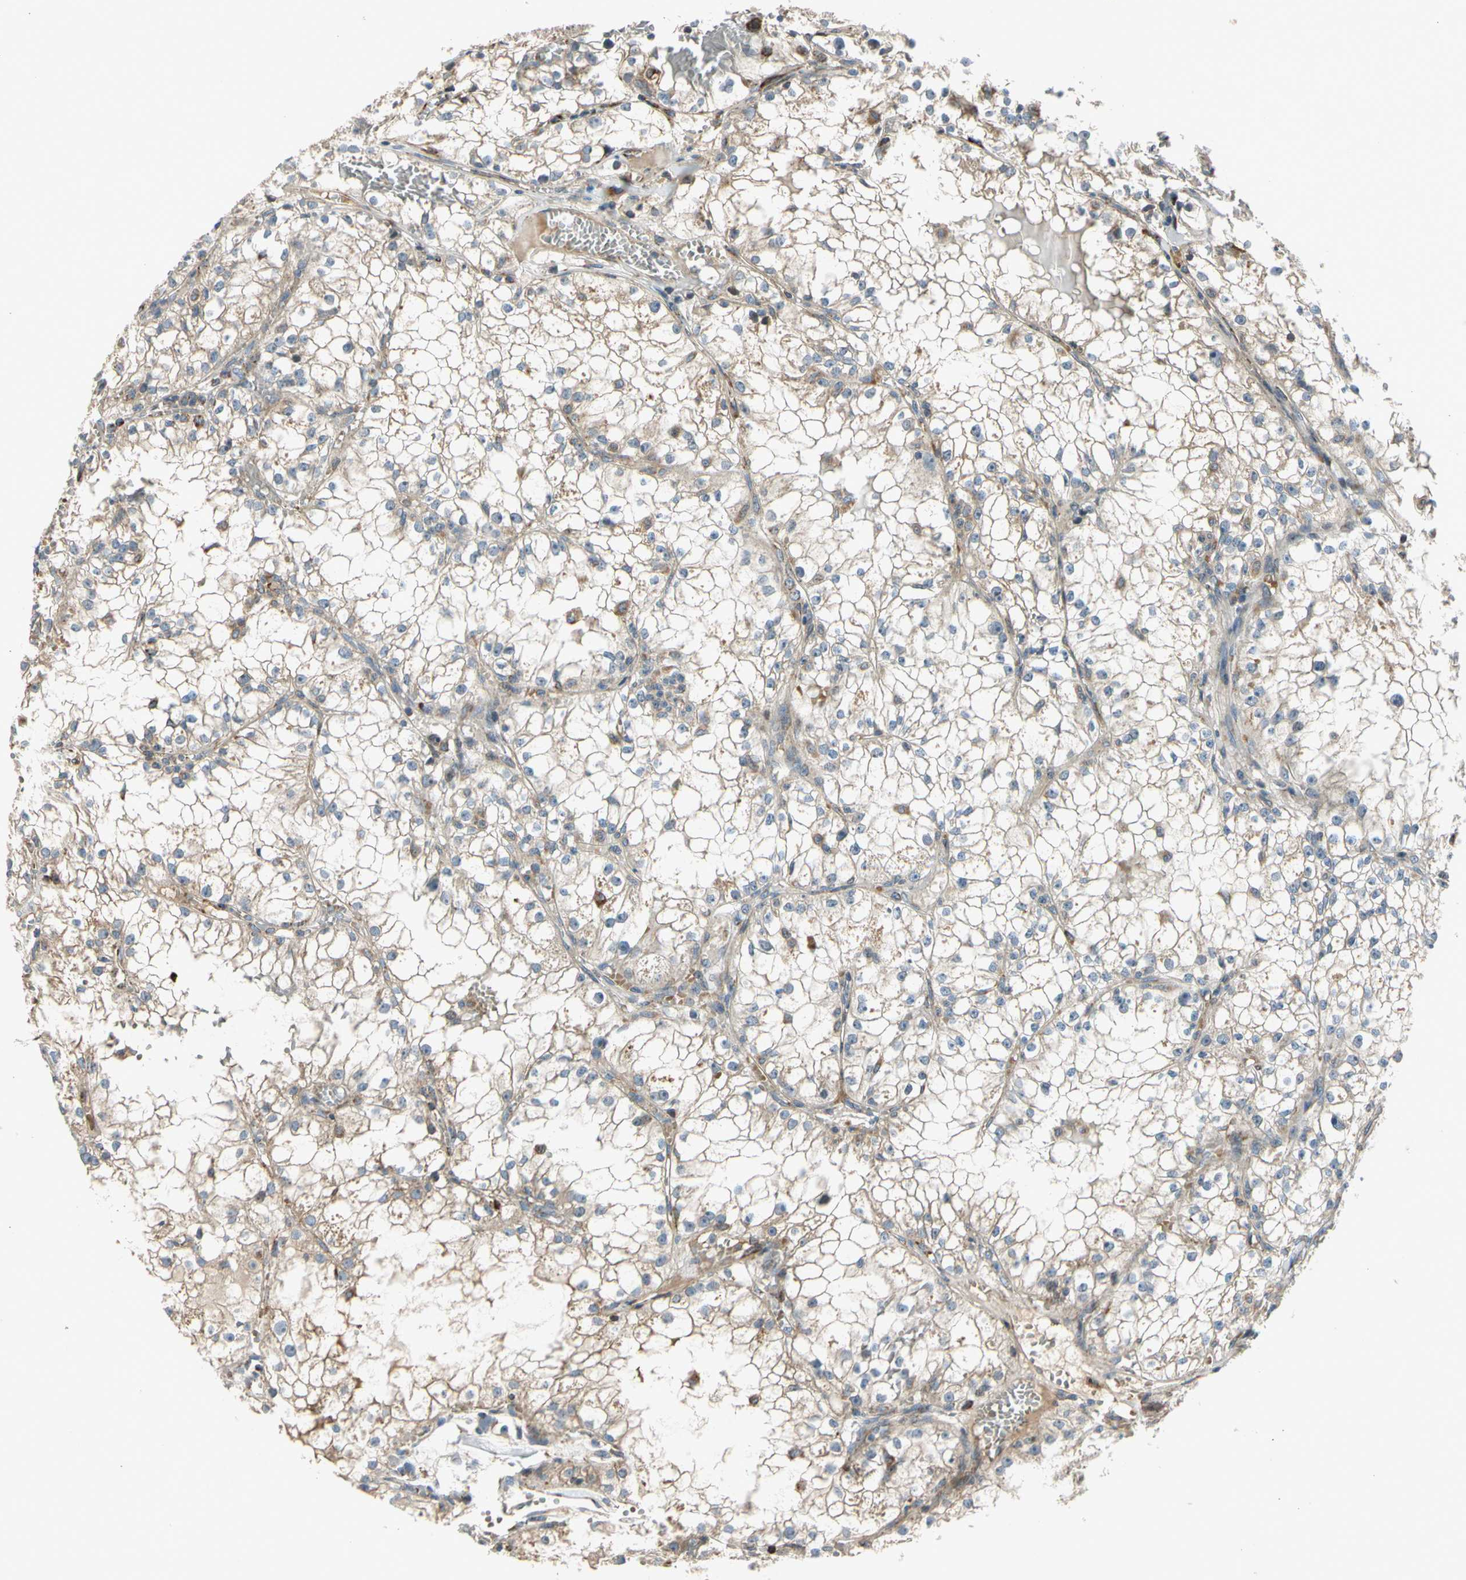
{"staining": {"intensity": "weak", "quantity": ">75%", "location": "cytoplasmic/membranous"}, "tissue": "renal cancer", "cell_type": "Tumor cells", "image_type": "cancer", "snomed": [{"axis": "morphology", "description": "Adenocarcinoma, NOS"}, {"axis": "topography", "description": "Kidney"}], "caption": "An IHC photomicrograph of tumor tissue is shown. Protein staining in brown highlights weak cytoplasmic/membranous positivity in adenocarcinoma (renal) within tumor cells.", "gene": "NPHP3", "patient": {"sex": "male", "age": 56}}